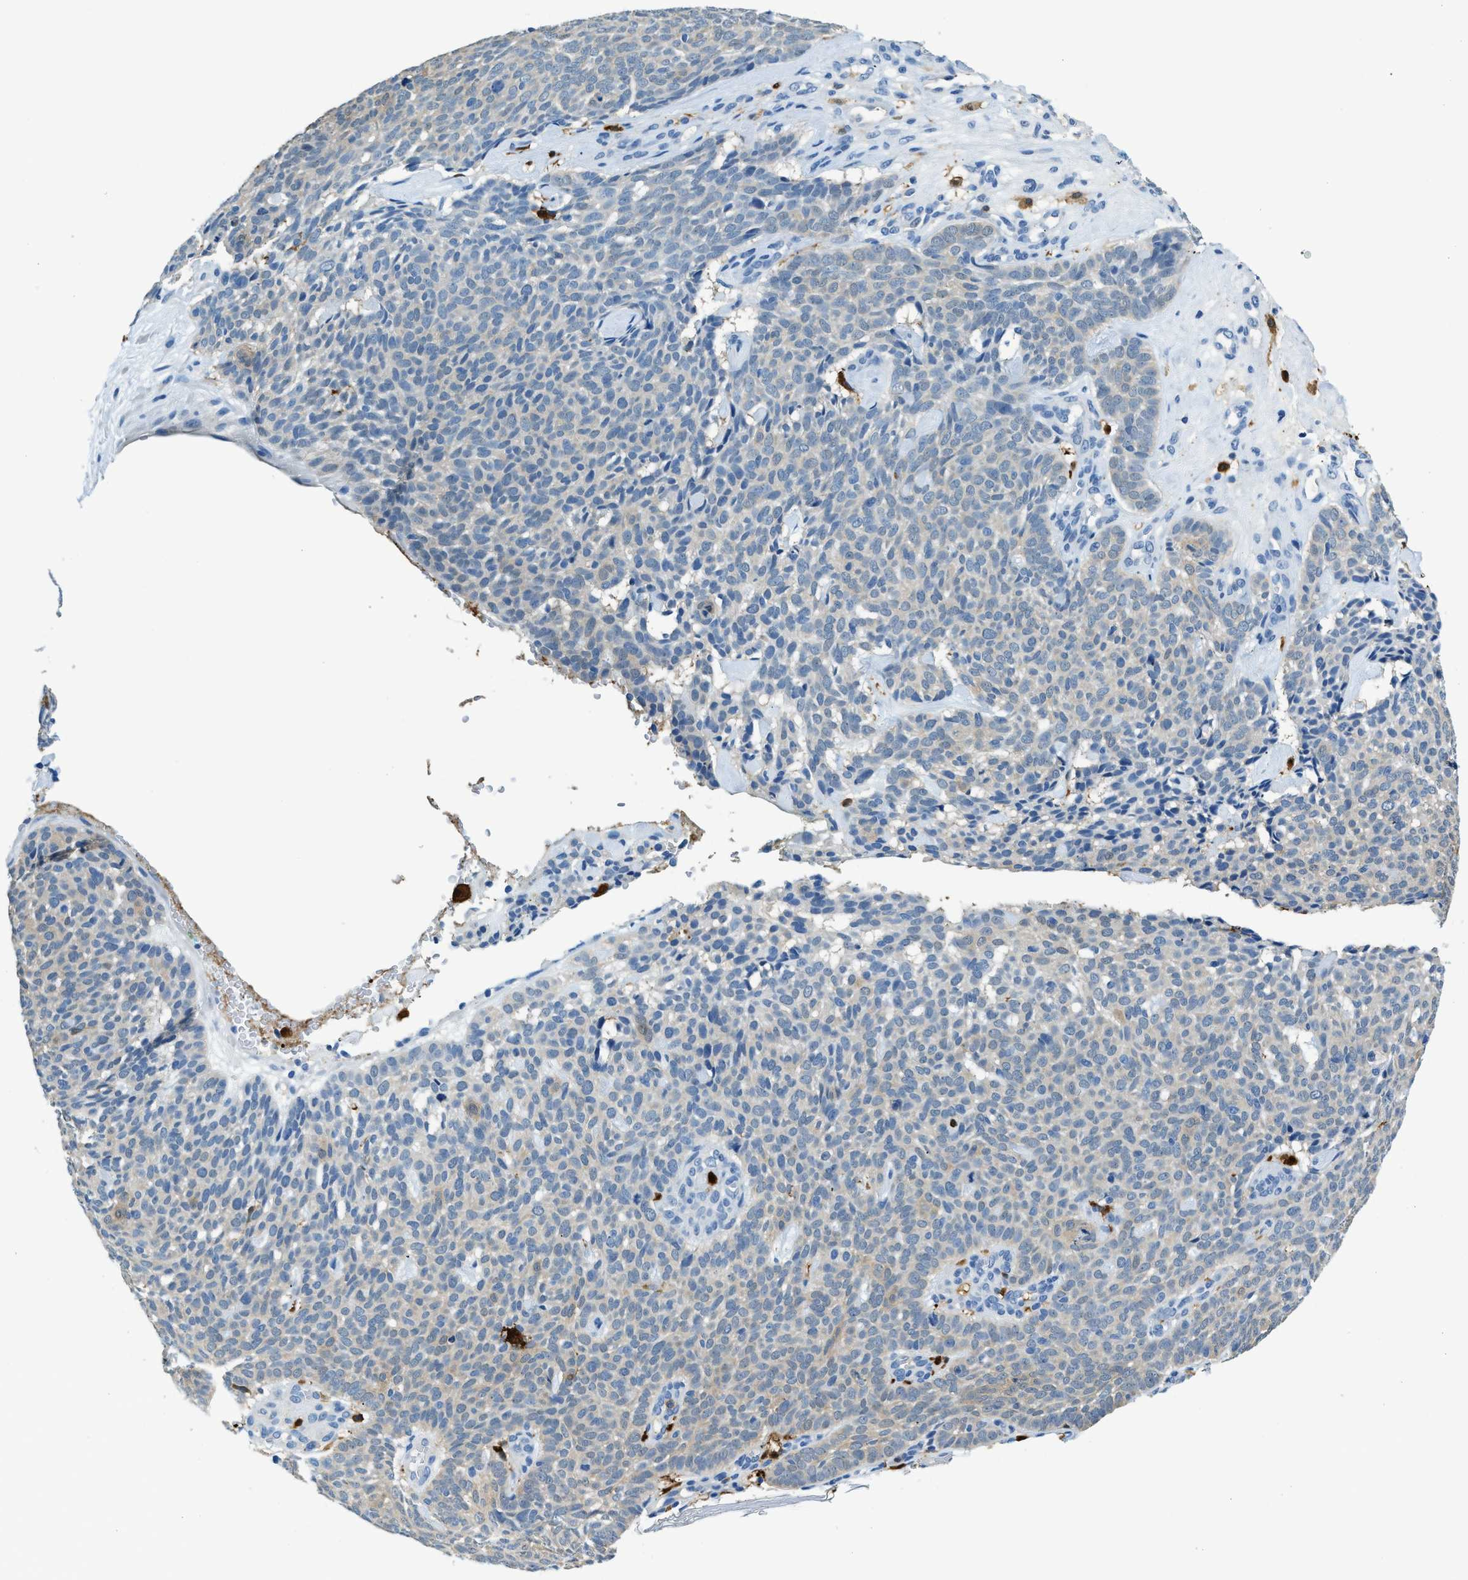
{"staining": {"intensity": "weak", "quantity": "25%-75%", "location": "cytoplasmic/membranous"}, "tissue": "skin cancer", "cell_type": "Tumor cells", "image_type": "cancer", "snomed": [{"axis": "morphology", "description": "Basal cell carcinoma"}, {"axis": "topography", "description": "Skin"}], "caption": "Skin basal cell carcinoma tissue shows weak cytoplasmic/membranous staining in approximately 25%-75% of tumor cells The protein is stained brown, and the nuclei are stained in blue (DAB (3,3'-diaminobenzidine) IHC with brightfield microscopy, high magnification).", "gene": "CAPG", "patient": {"sex": "male", "age": 61}}